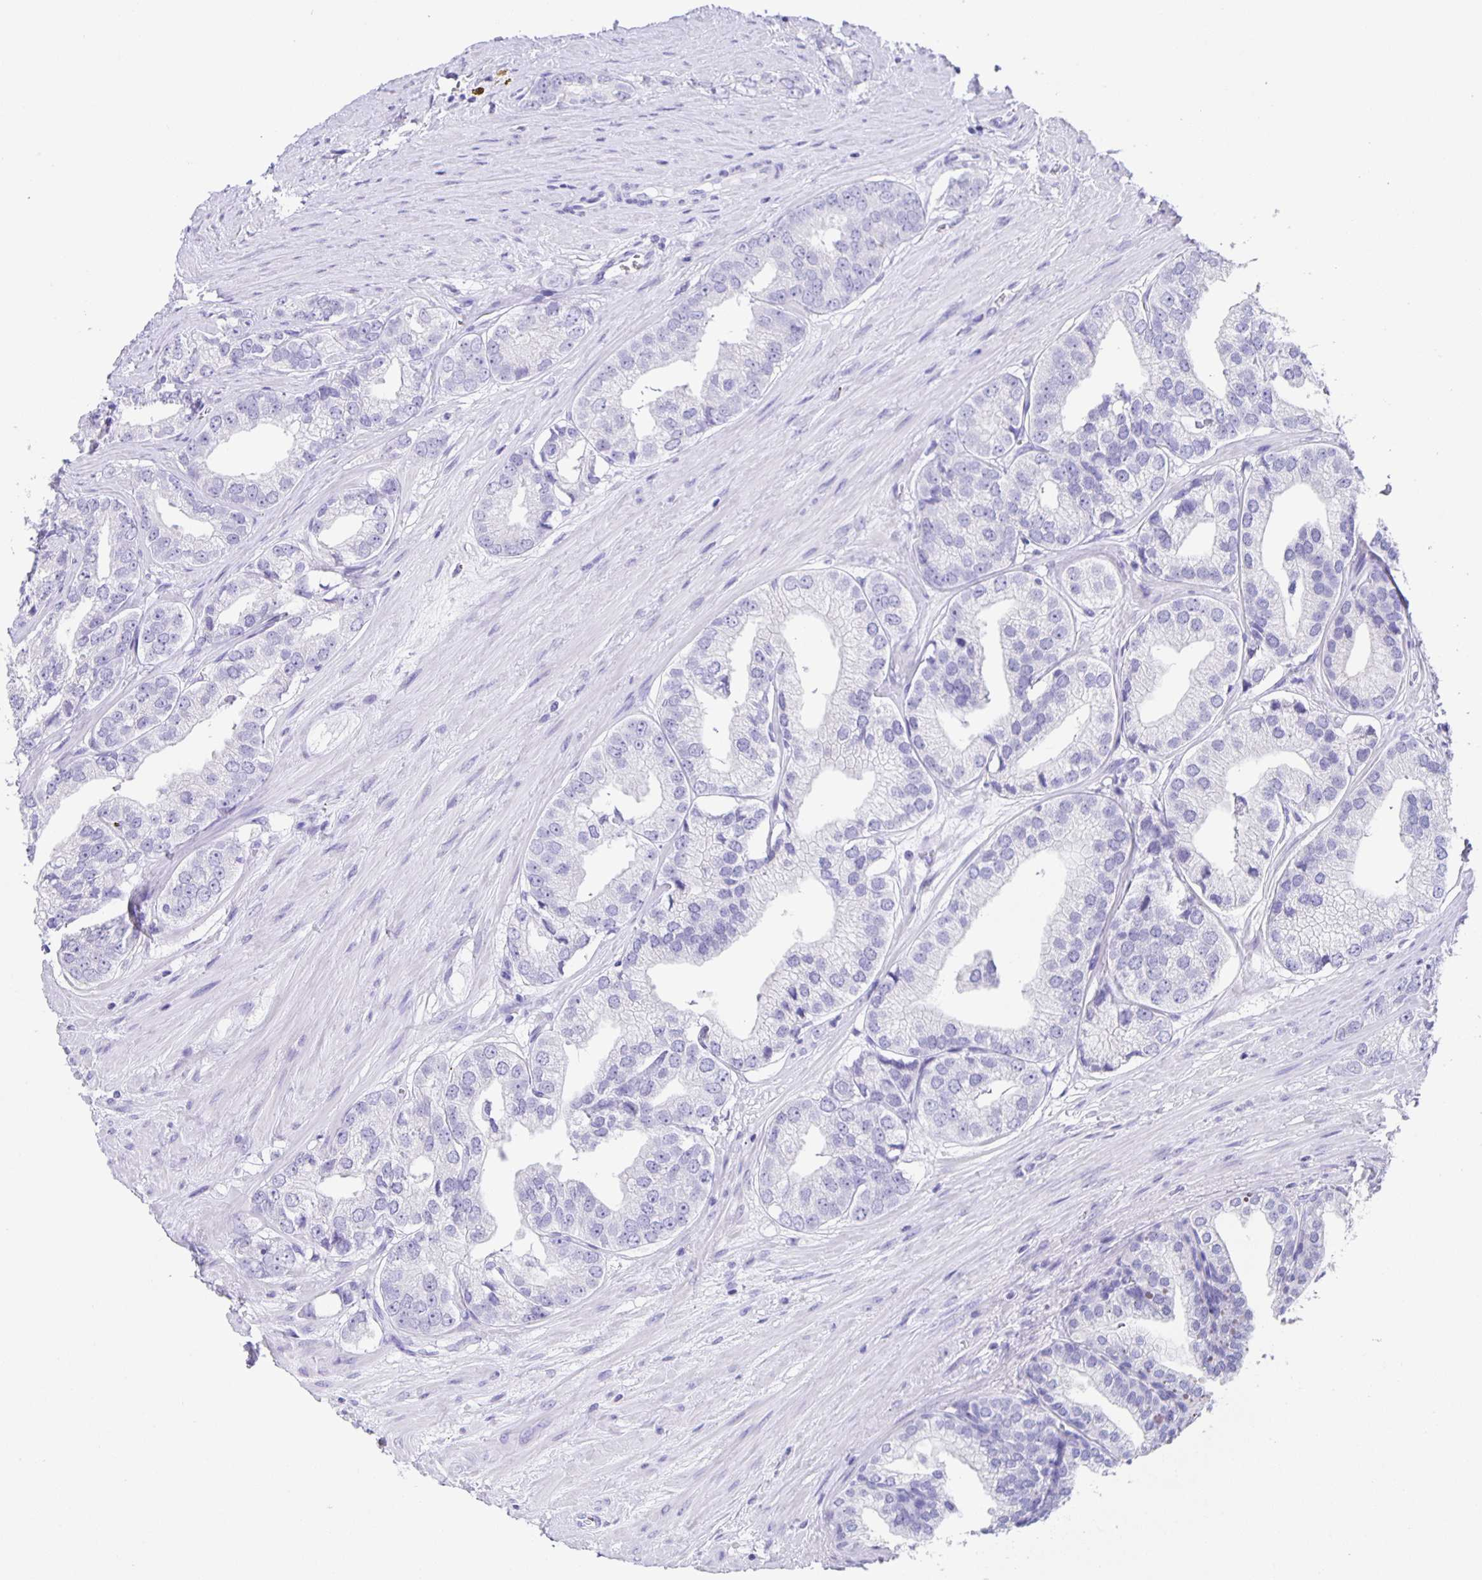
{"staining": {"intensity": "negative", "quantity": "none", "location": "none"}, "tissue": "prostate cancer", "cell_type": "Tumor cells", "image_type": "cancer", "snomed": [{"axis": "morphology", "description": "Adenocarcinoma, High grade"}, {"axis": "topography", "description": "Prostate"}], "caption": "This is an IHC photomicrograph of human prostate high-grade adenocarcinoma. There is no expression in tumor cells.", "gene": "GUCA2A", "patient": {"sex": "male", "age": 58}}